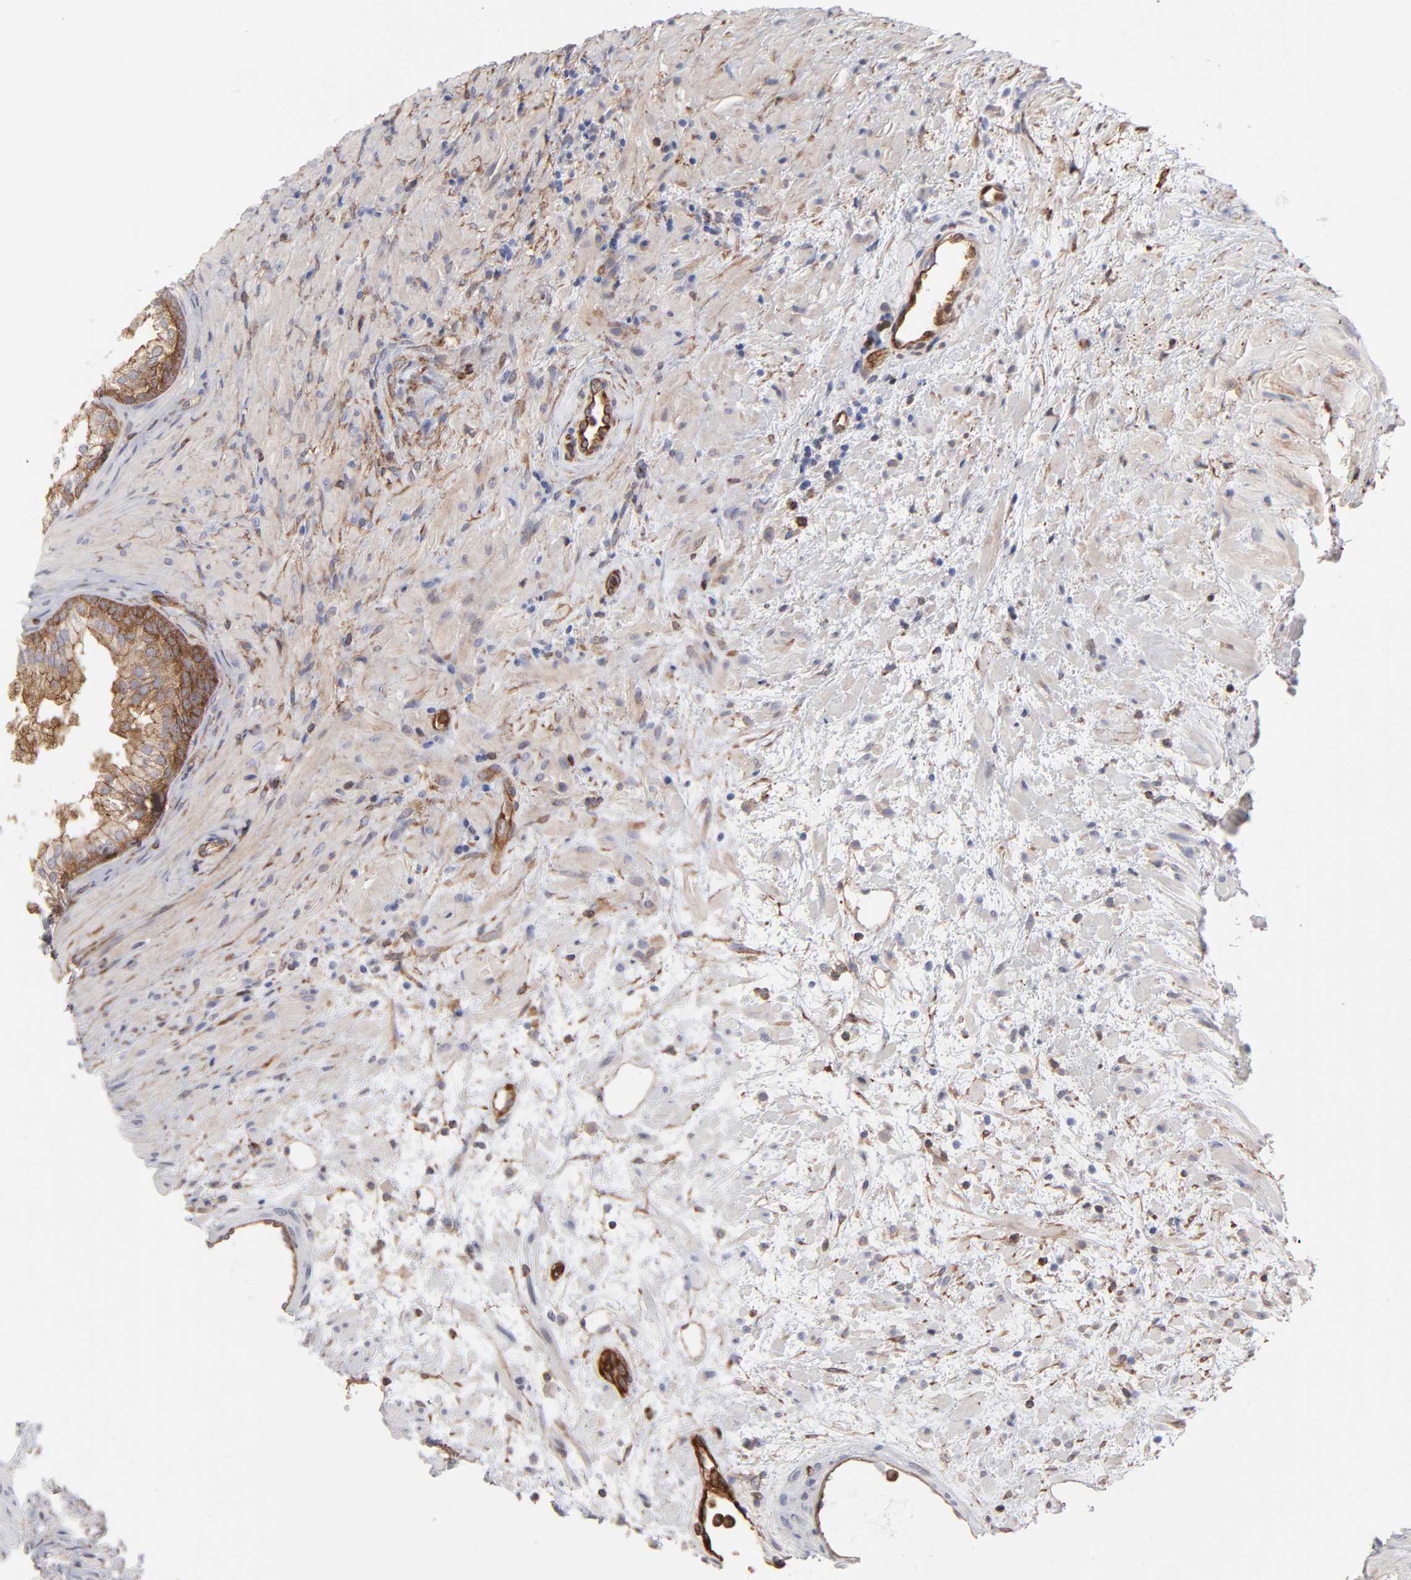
{"staining": {"intensity": "moderate", "quantity": ">75%", "location": "cytoplasmic/membranous"}, "tissue": "prostate", "cell_type": "Glandular cells", "image_type": "normal", "snomed": [{"axis": "morphology", "description": "Normal tissue, NOS"}, {"axis": "topography", "description": "Prostate"}], "caption": "The micrograph reveals a brown stain indicating the presence of a protein in the cytoplasmic/membranous of glandular cells in prostate. (DAB = brown stain, brightfield microscopy at high magnification).", "gene": "PXN", "patient": {"sex": "male", "age": 76}}